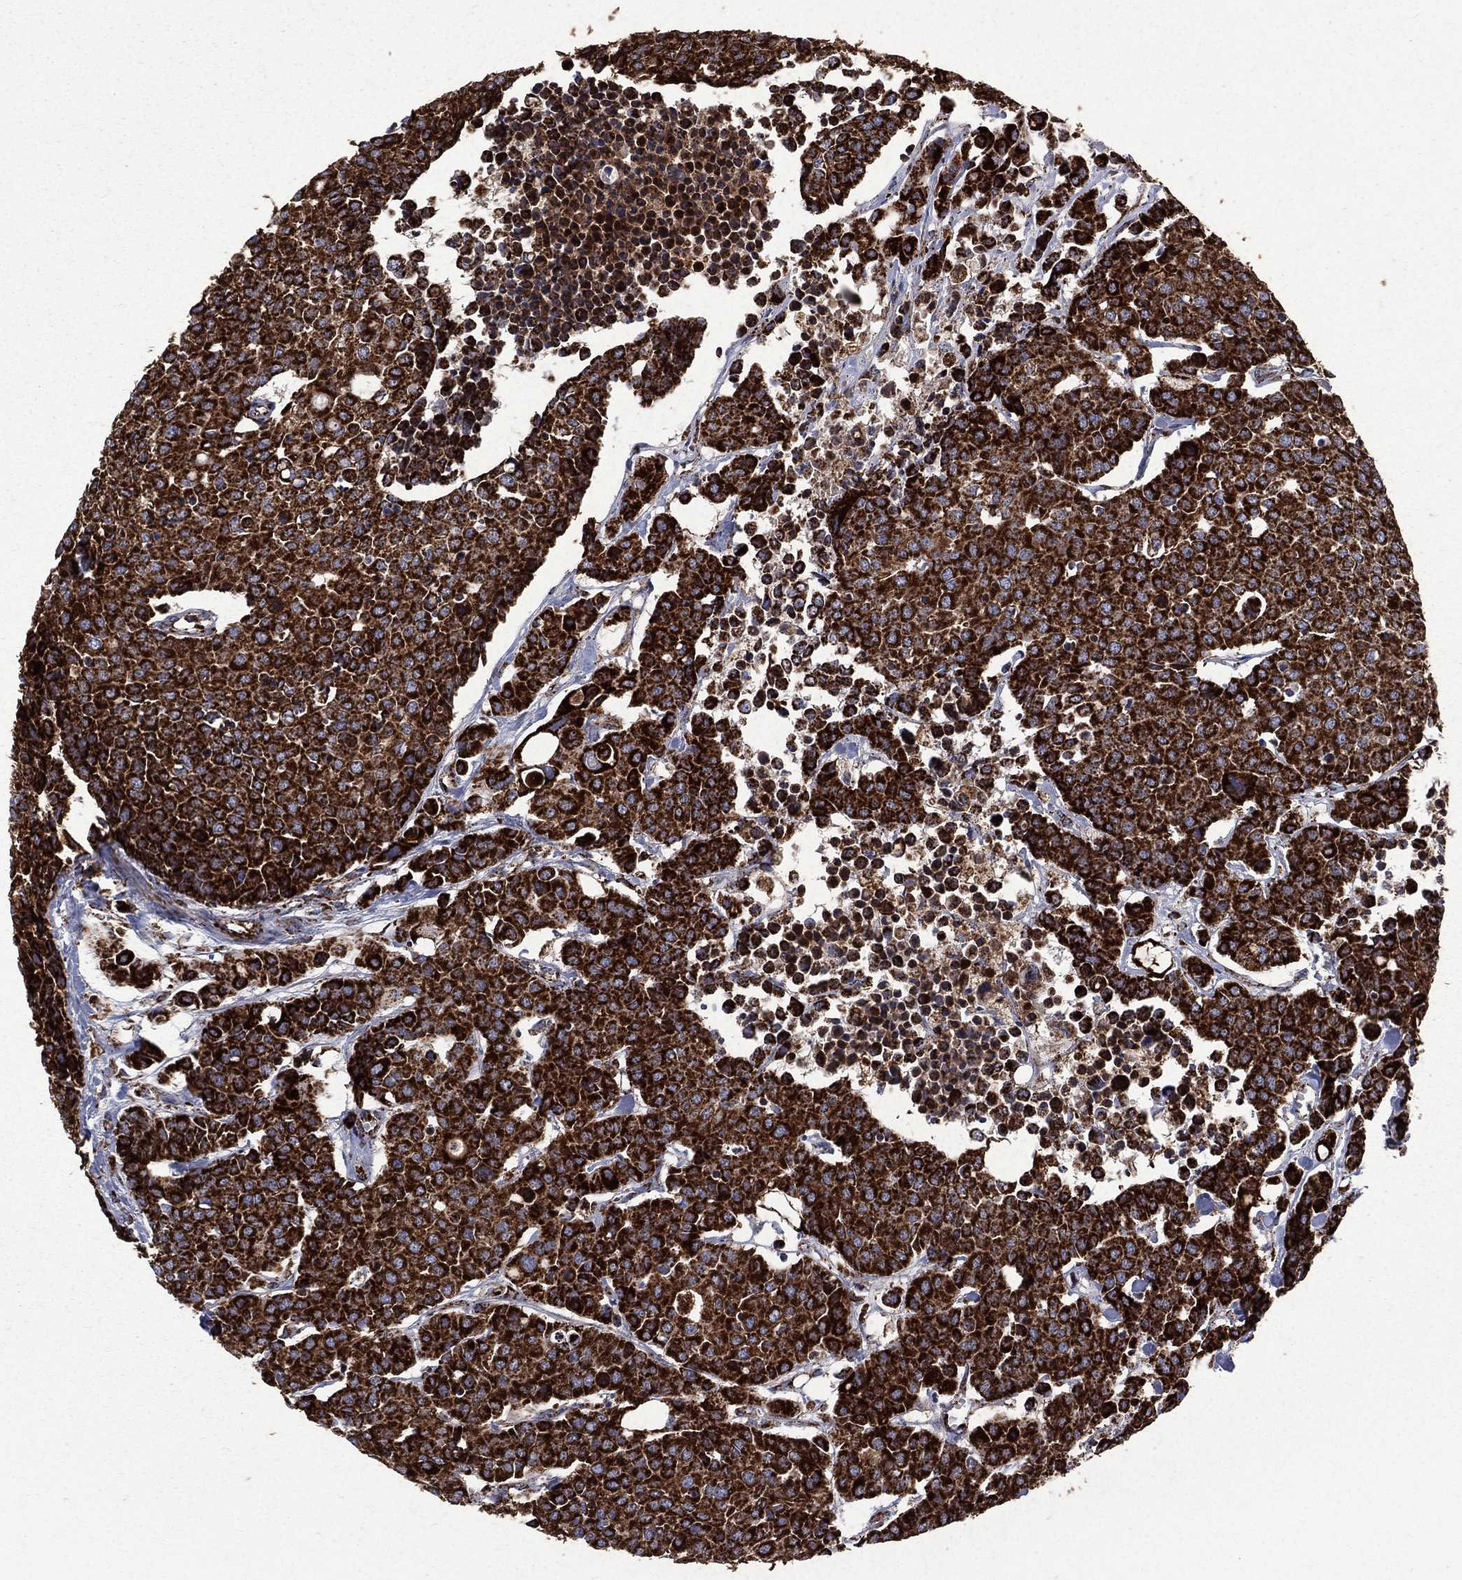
{"staining": {"intensity": "strong", "quantity": ">75%", "location": "cytoplasmic/membranous"}, "tissue": "carcinoid", "cell_type": "Tumor cells", "image_type": "cancer", "snomed": [{"axis": "morphology", "description": "Carcinoid, malignant, NOS"}, {"axis": "topography", "description": "Colon"}], "caption": "DAB immunohistochemical staining of human carcinoid exhibits strong cytoplasmic/membranous protein expression in approximately >75% of tumor cells.", "gene": "GOT2", "patient": {"sex": "male", "age": 81}}